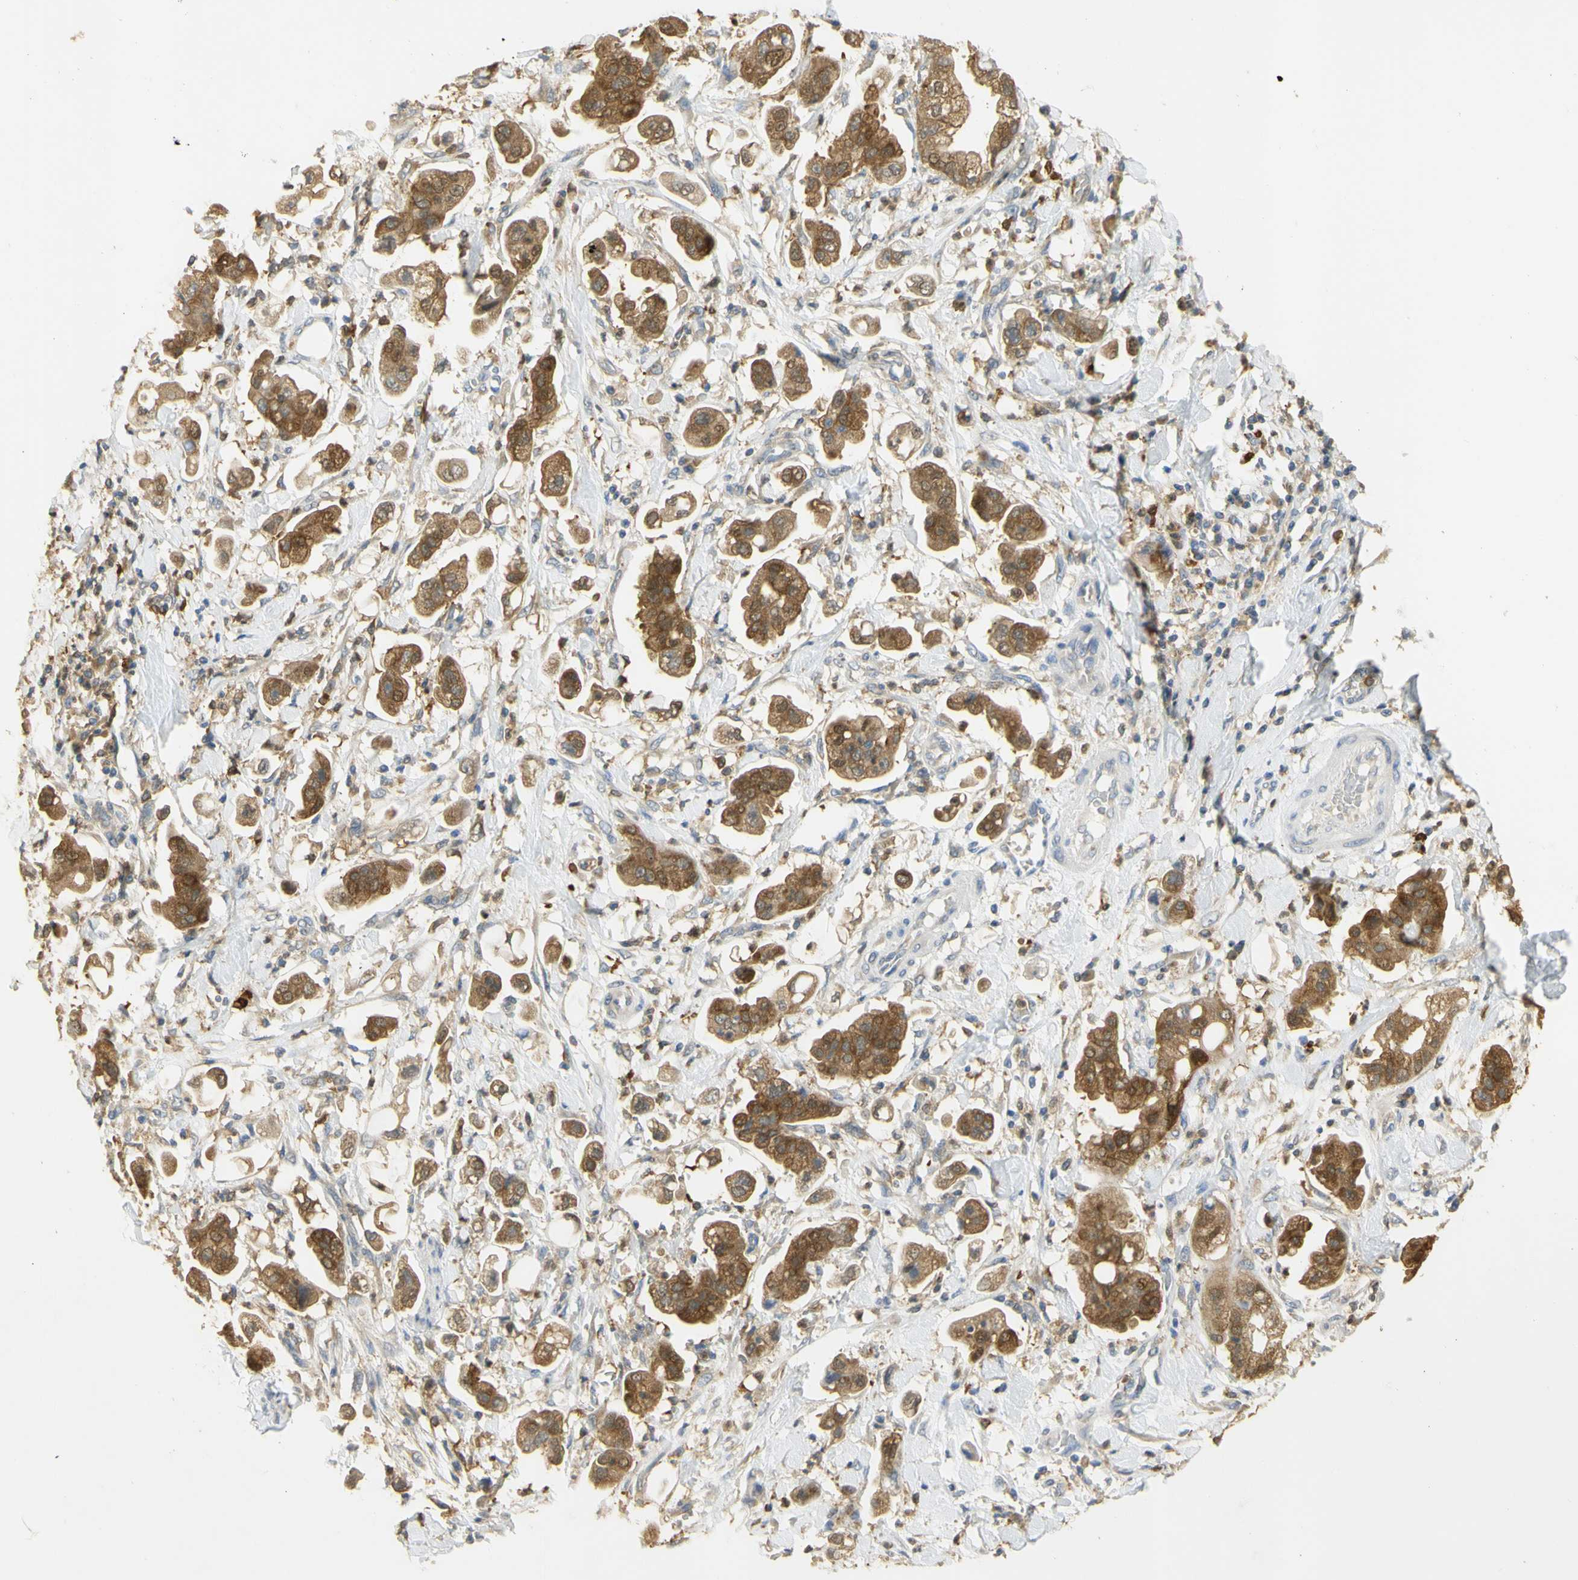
{"staining": {"intensity": "moderate", "quantity": ">75%", "location": "cytoplasmic/membranous"}, "tissue": "stomach cancer", "cell_type": "Tumor cells", "image_type": "cancer", "snomed": [{"axis": "morphology", "description": "Adenocarcinoma, NOS"}, {"axis": "topography", "description": "Stomach"}], "caption": "IHC of stomach cancer (adenocarcinoma) displays medium levels of moderate cytoplasmic/membranous staining in approximately >75% of tumor cells.", "gene": "PAK1", "patient": {"sex": "male", "age": 62}}